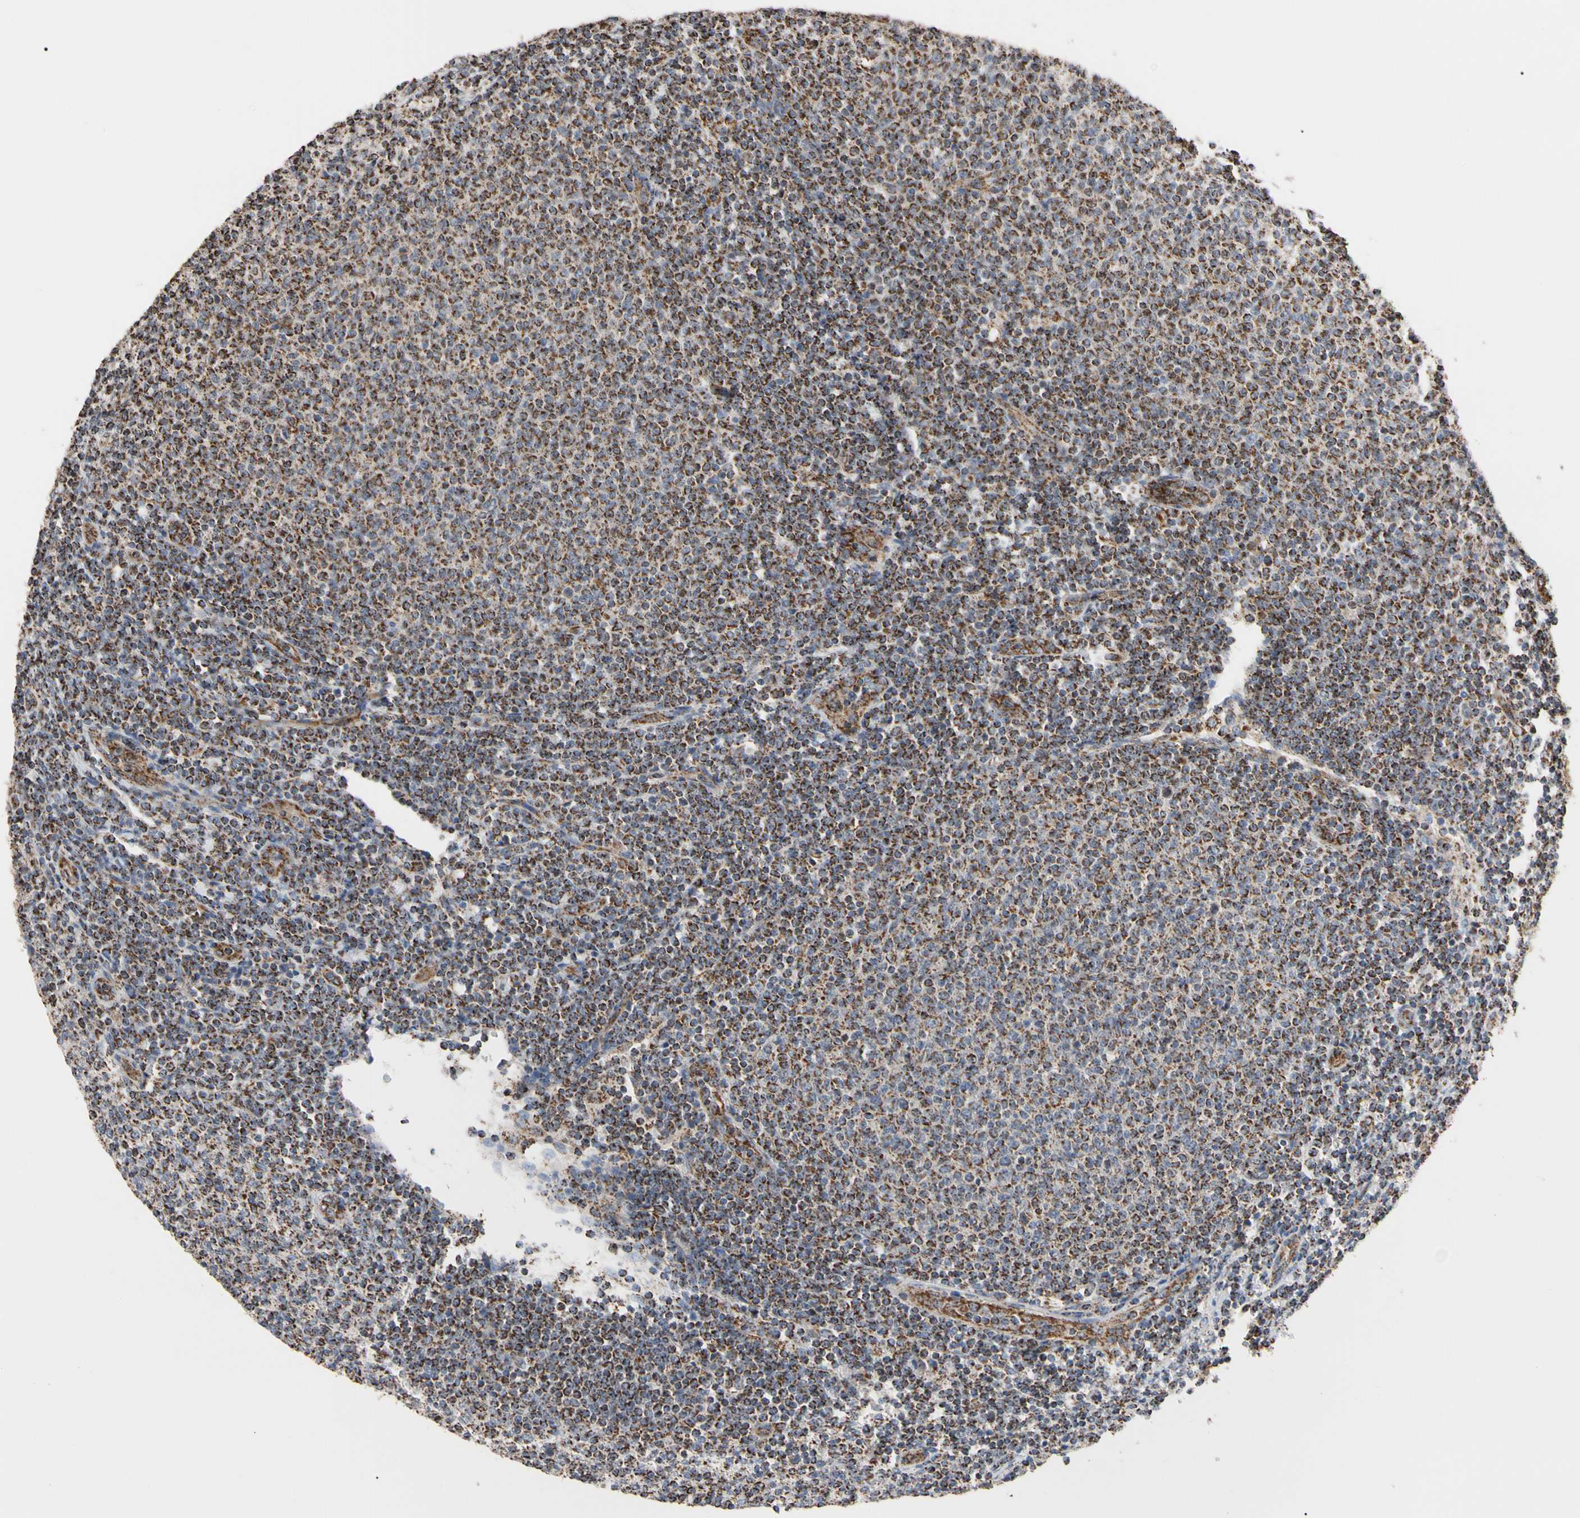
{"staining": {"intensity": "strong", "quantity": ">75%", "location": "cytoplasmic/membranous"}, "tissue": "lymphoma", "cell_type": "Tumor cells", "image_type": "cancer", "snomed": [{"axis": "morphology", "description": "Malignant lymphoma, non-Hodgkin's type, Low grade"}, {"axis": "topography", "description": "Lymph node"}], "caption": "This is an image of immunohistochemistry (IHC) staining of lymphoma, which shows strong positivity in the cytoplasmic/membranous of tumor cells.", "gene": "FAM110B", "patient": {"sex": "male", "age": 66}}